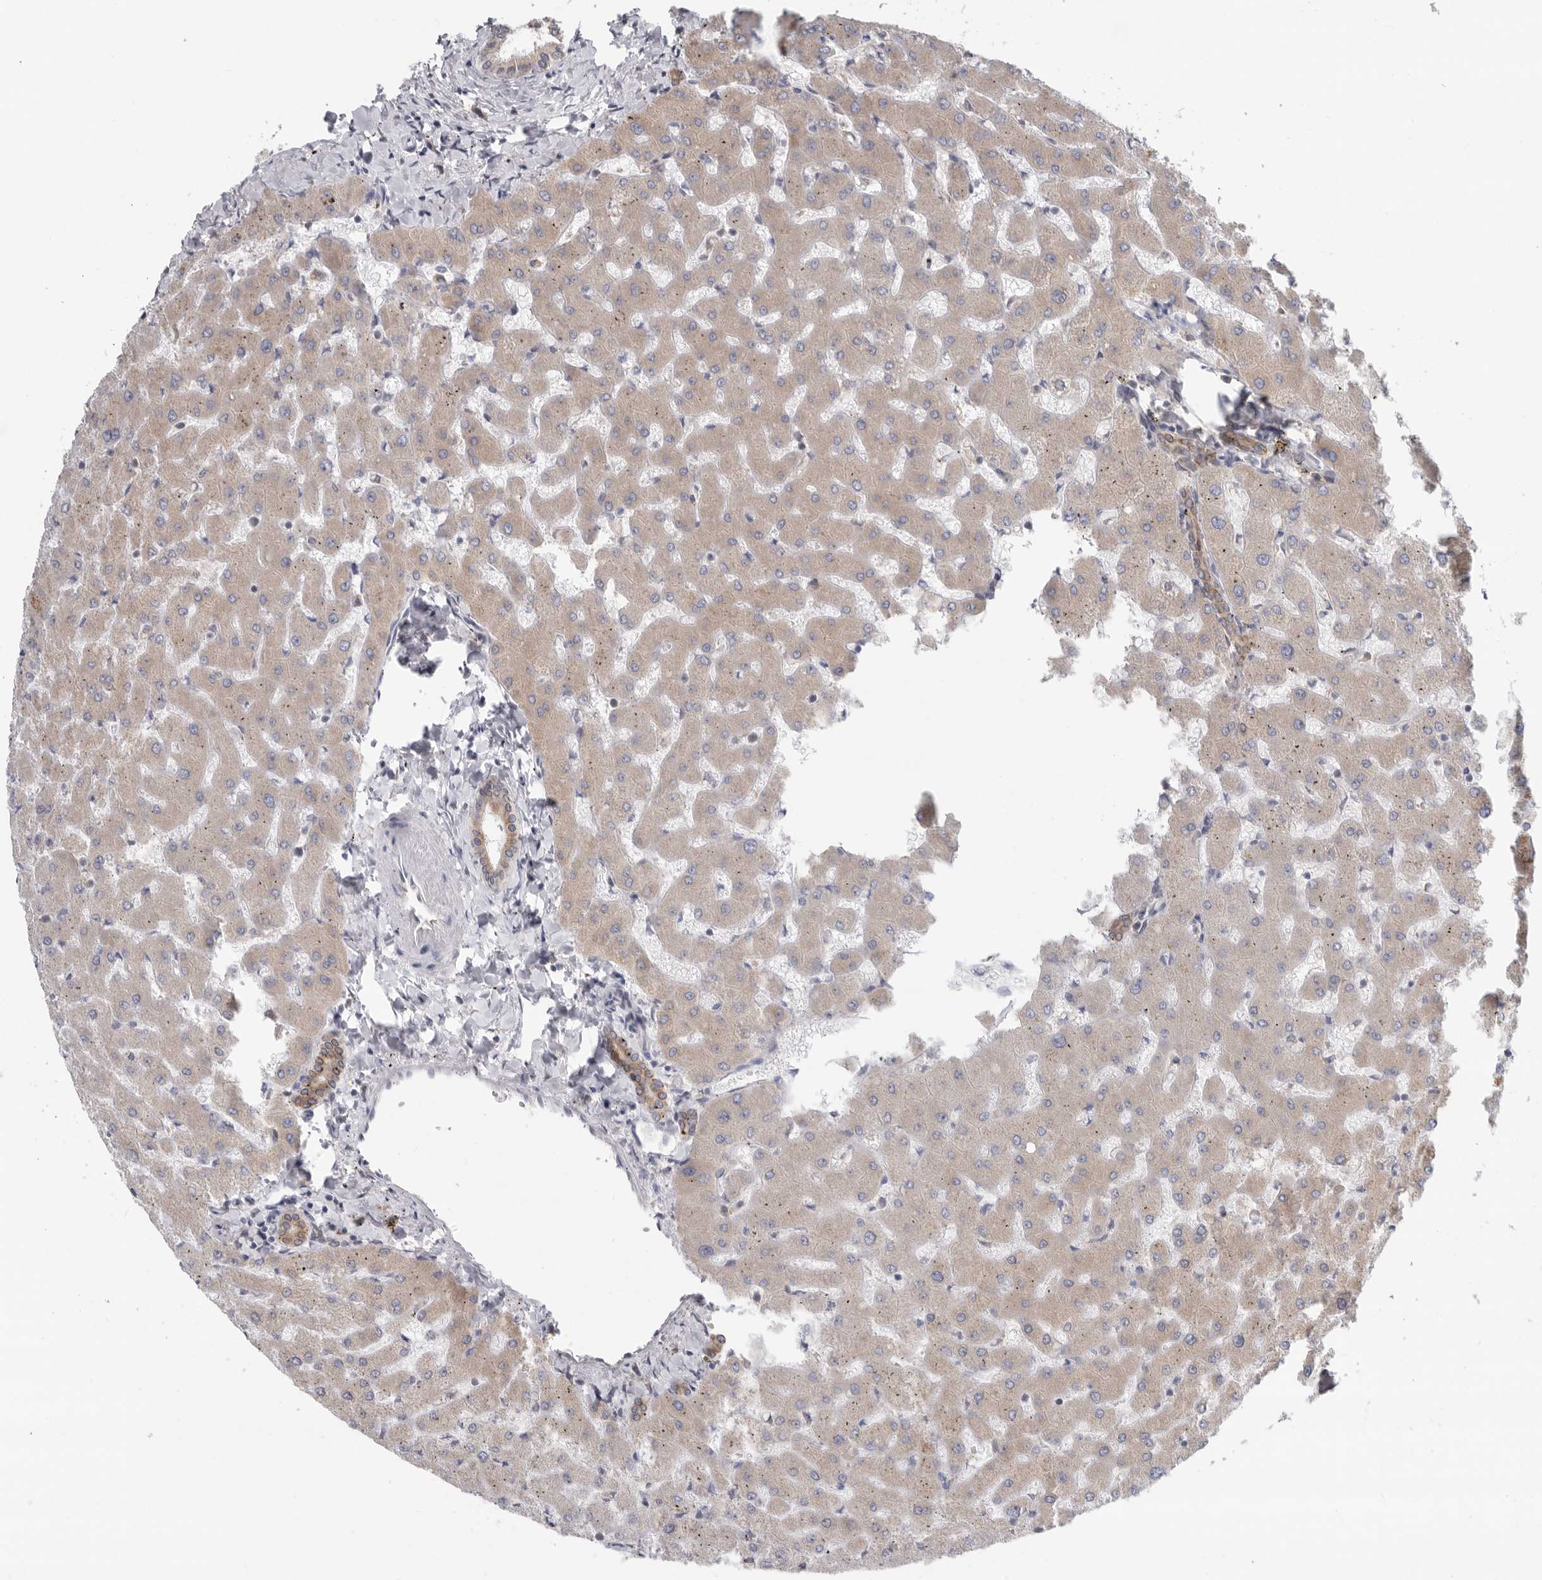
{"staining": {"intensity": "moderate", "quantity": ">75%", "location": "cytoplasmic/membranous"}, "tissue": "liver", "cell_type": "Cholangiocytes", "image_type": "normal", "snomed": [{"axis": "morphology", "description": "Normal tissue, NOS"}, {"axis": "topography", "description": "Liver"}], "caption": "Cholangiocytes display medium levels of moderate cytoplasmic/membranous staining in approximately >75% of cells in normal liver.", "gene": "GANAB", "patient": {"sex": "female", "age": 63}}